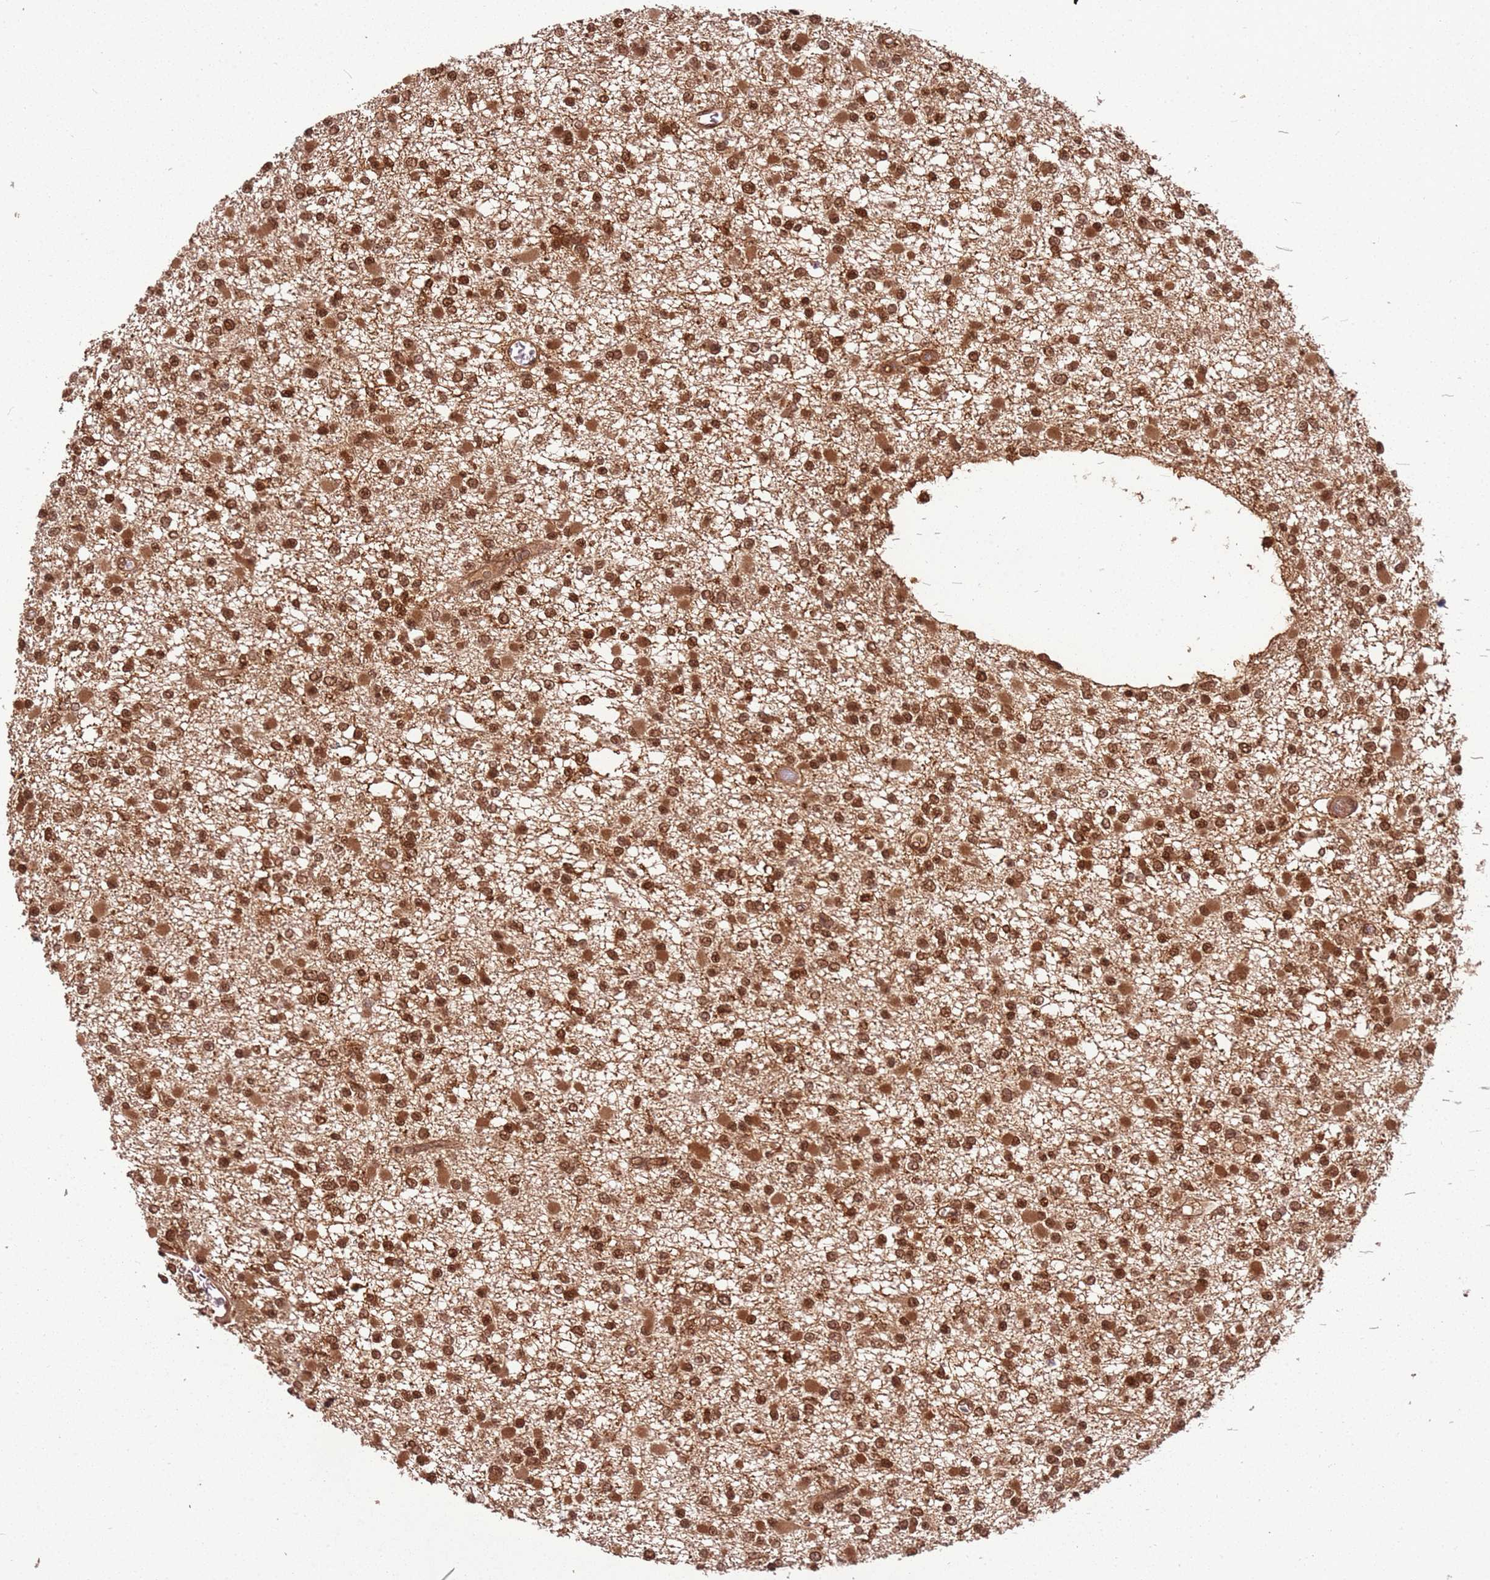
{"staining": {"intensity": "strong", "quantity": ">75%", "location": "cytoplasmic/membranous,nuclear"}, "tissue": "glioma", "cell_type": "Tumor cells", "image_type": "cancer", "snomed": [{"axis": "morphology", "description": "Glioma, malignant, Low grade"}, {"axis": "topography", "description": "Brain"}], "caption": "Immunohistochemistry (IHC) of low-grade glioma (malignant) demonstrates high levels of strong cytoplasmic/membranous and nuclear expression in about >75% of tumor cells.", "gene": "PGLS", "patient": {"sex": "female", "age": 22}}